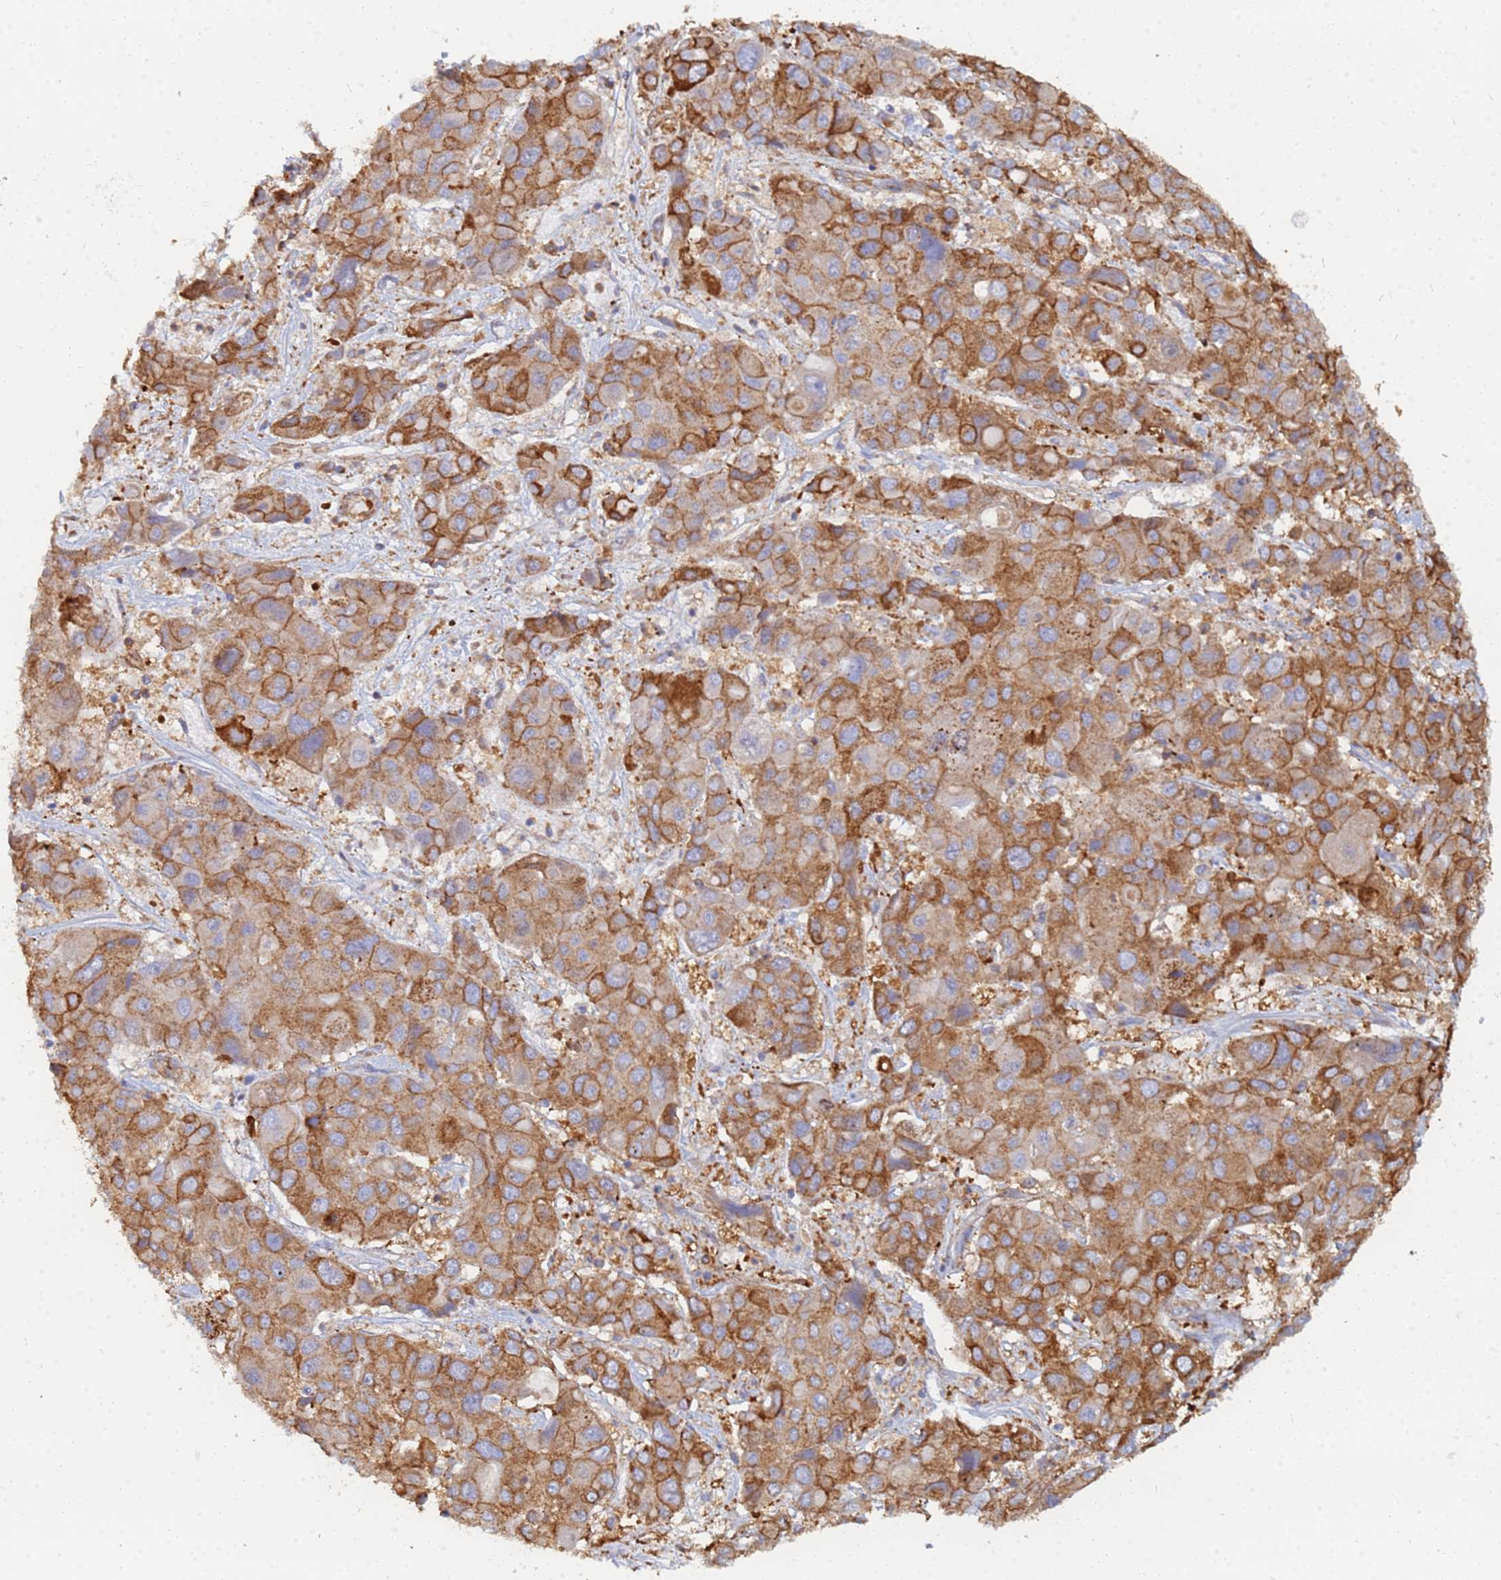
{"staining": {"intensity": "moderate", "quantity": ">75%", "location": "cytoplasmic/membranous"}, "tissue": "liver cancer", "cell_type": "Tumor cells", "image_type": "cancer", "snomed": [{"axis": "morphology", "description": "Cholangiocarcinoma"}, {"axis": "topography", "description": "Liver"}], "caption": "Brown immunohistochemical staining in human liver cholangiocarcinoma exhibits moderate cytoplasmic/membranous staining in about >75% of tumor cells. Nuclei are stained in blue.", "gene": "GPR42", "patient": {"sex": "male", "age": 67}}